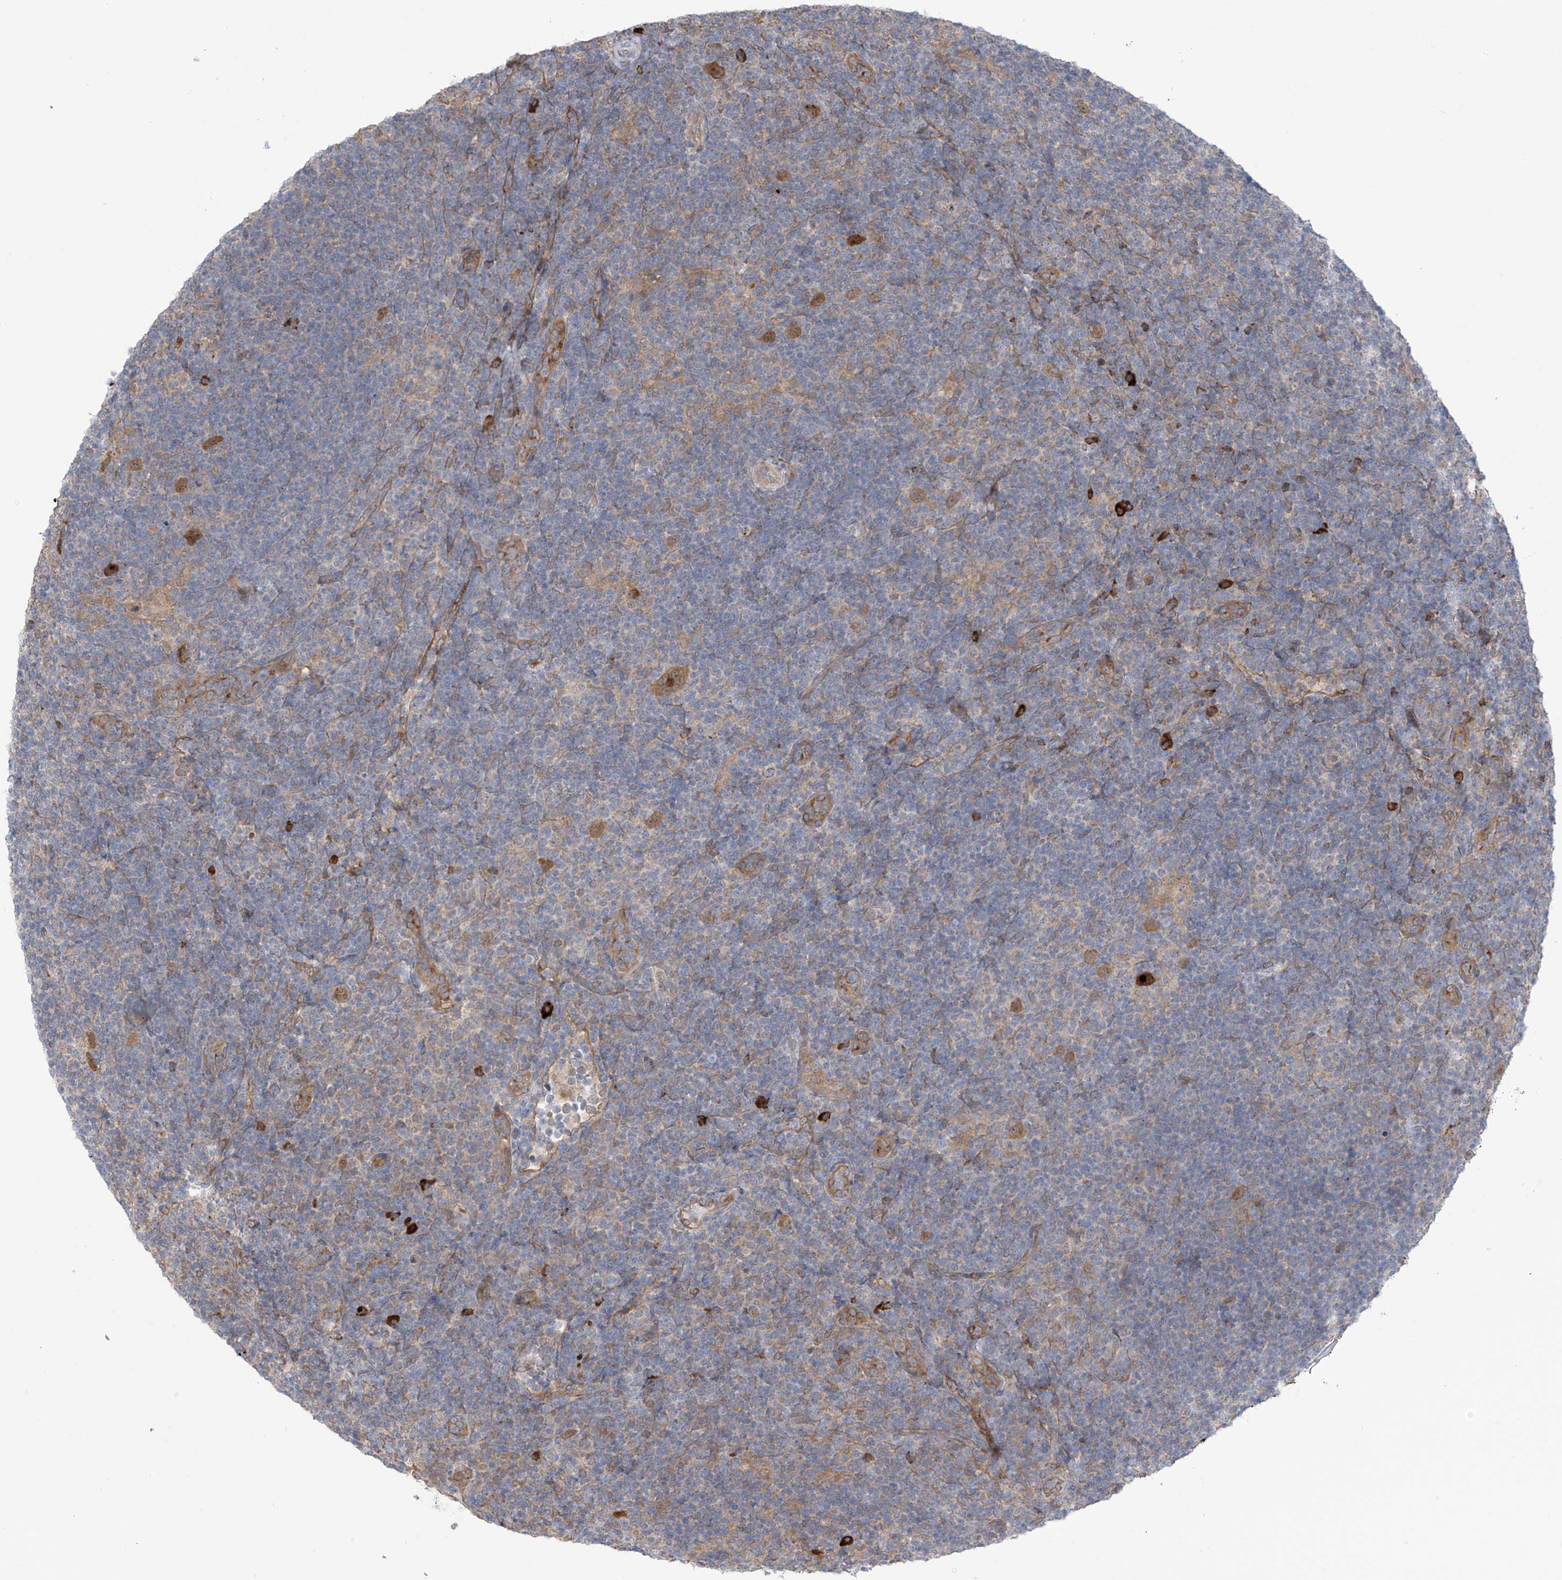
{"staining": {"intensity": "moderate", "quantity": ">75%", "location": "cytoplasmic/membranous"}, "tissue": "lymphoma", "cell_type": "Tumor cells", "image_type": "cancer", "snomed": [{"axis": "morphology", "description": "Hodgkin's disease, NOS"}, {"axis": "topography", "description": "Lymph node"}], "caption": "This is an image of immunohistochemistry (IHC) staining of Hodgkin's disease, which shows moderate staining in the cytoplasmic/membranous of tumor cells.", "gene": "KIAA1522", "patient": {"sex": "female", "age": 57}}